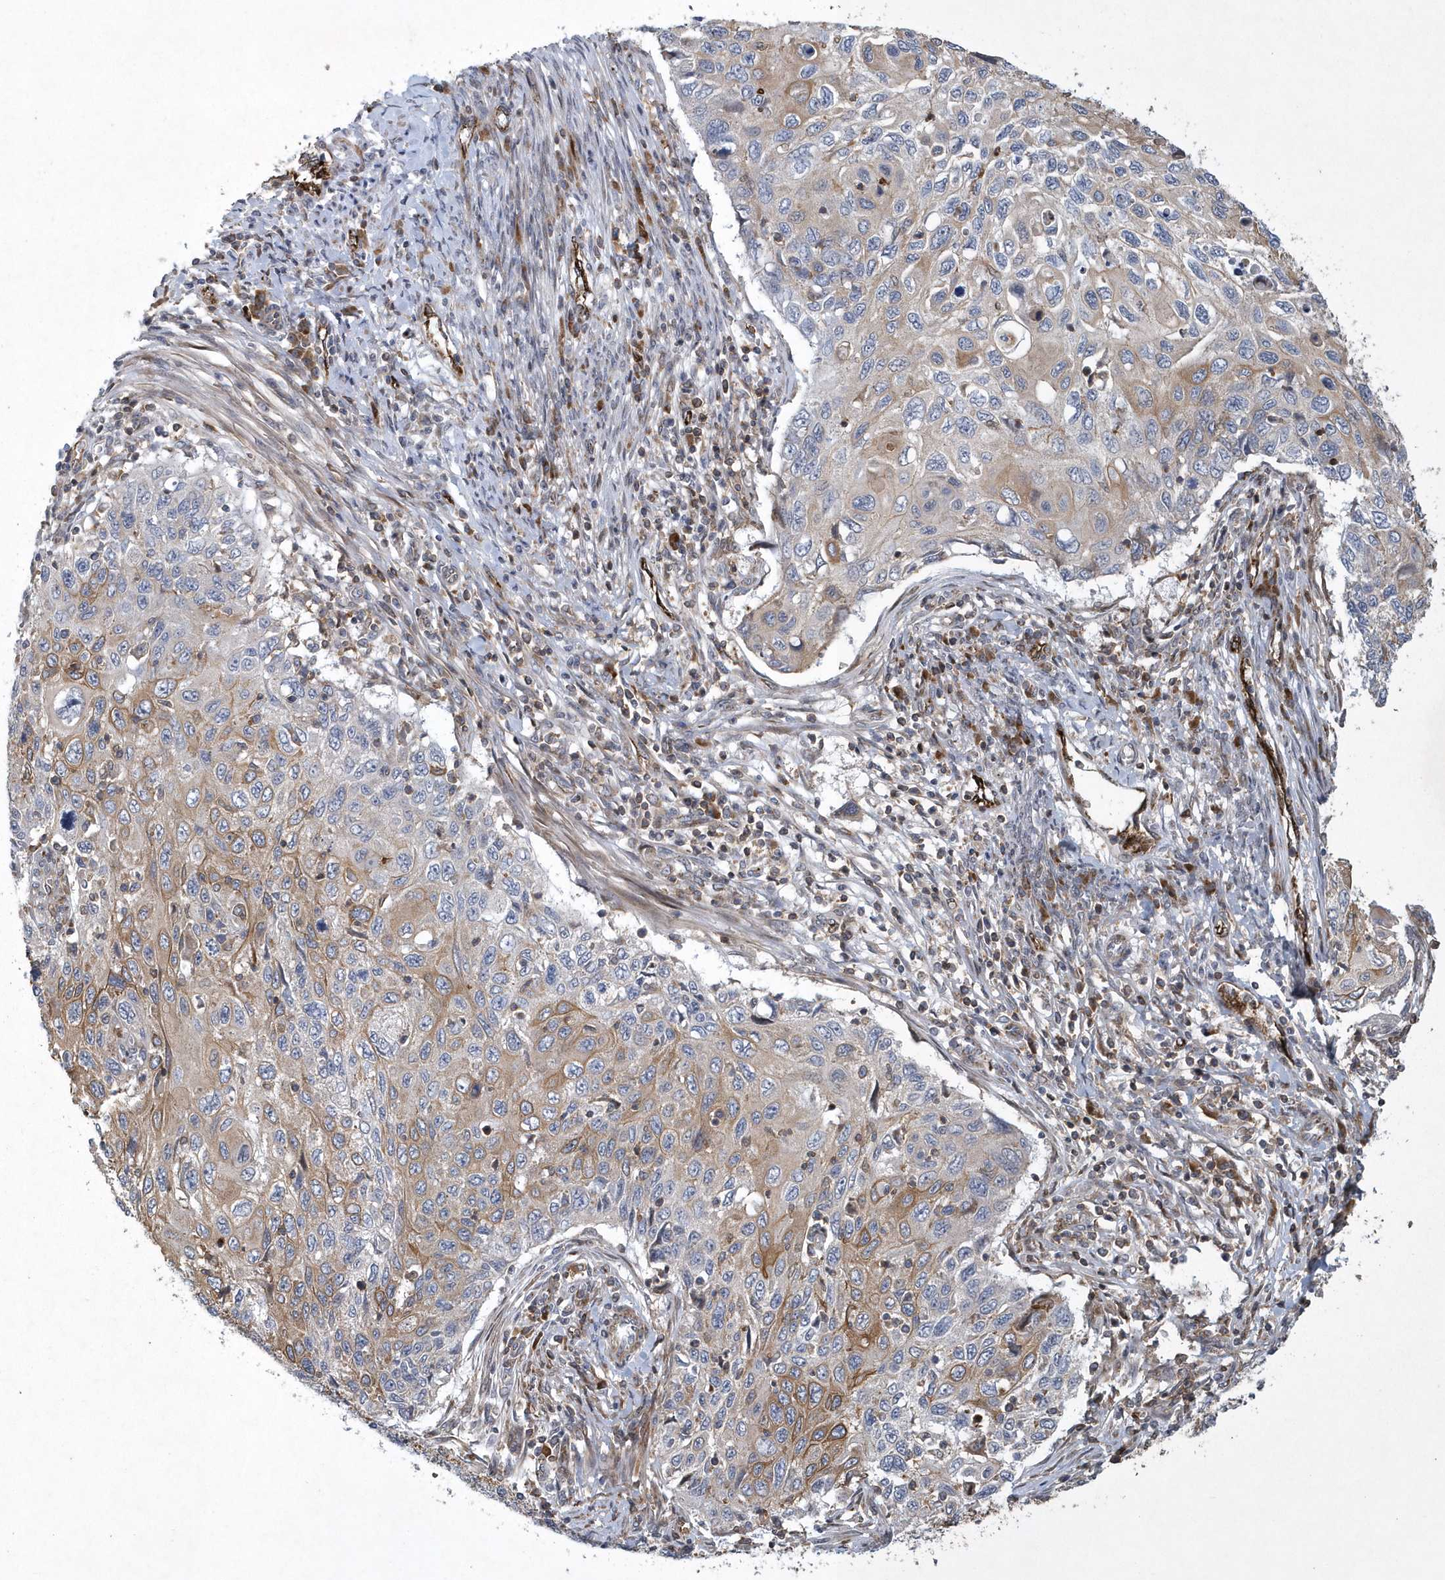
{"staining": {"intensity": "moderate", "quantity": "<25%", "location": "cytoplasmic/membranous"}, "tissue": "cervical cancer", "cell_type": "Tumor cells", "image_type": "cancer", "snomed": [{"axis": "morphology", "description": "Squamous cell carcinoma, NOS"}, {"axis": "topography", "description": "Cervix"}], "caption": "Human cervical cancer (squamous cell carcinoma) stained with a protein marker exhibits moderate staining in tumor cells.", "gene": "N4BP2", "patient": {"sex": "female", "age": 70}}